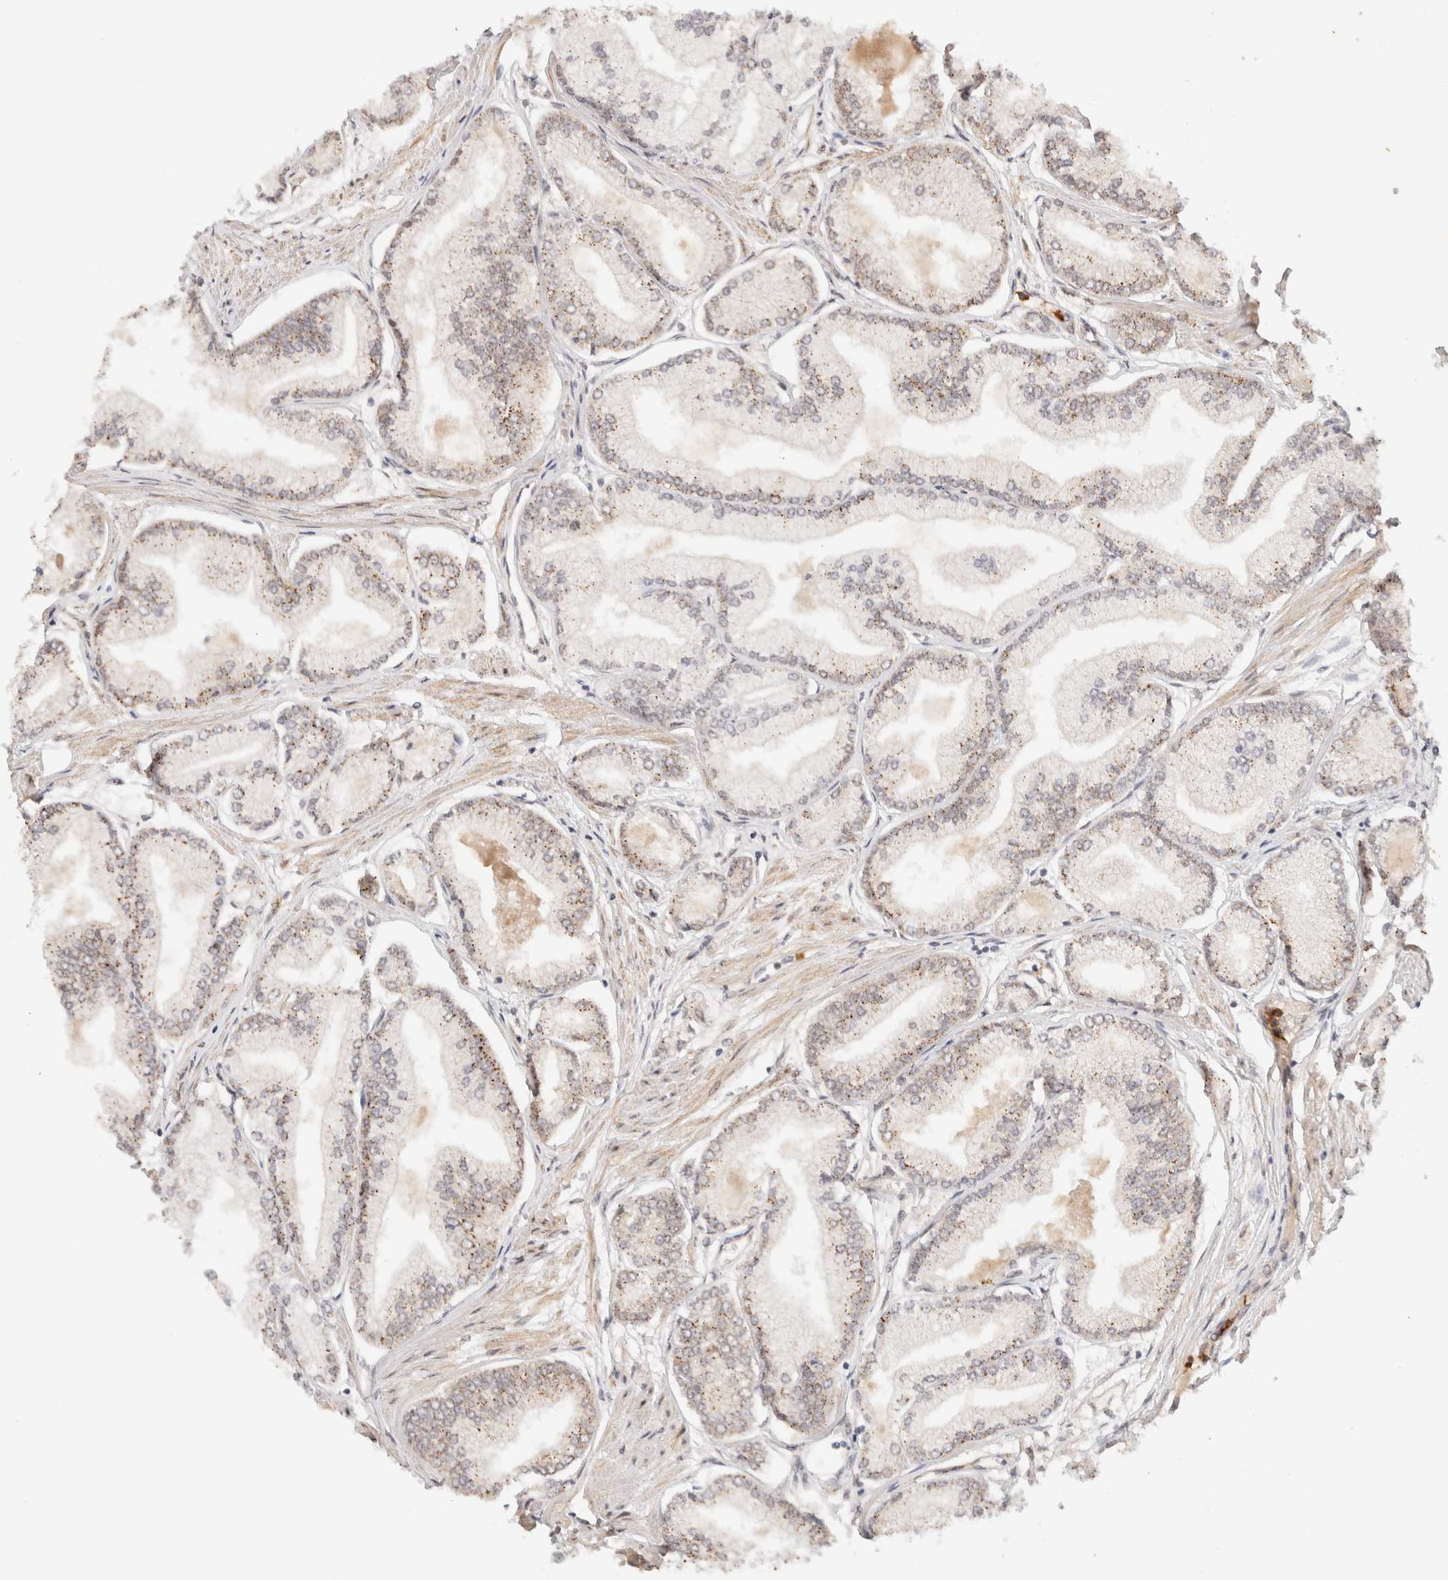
{"staining": {"intensity": "moderate", "quantity": "<25%", "location": "cytoplasmic/membranous,nuclear"}, "tissue": "prostate cancer", "cell_type": "Tumor cells", "image_type": "cancer", "snomed": [{"axis": "morphology", "description": "Adenocarcinoma, Low grade"}, {"axis": "topography", "description": "Prostate"}], "caption": "IHC of adenocarcinoma (low-grade) (prostate) reveals low levels of moderate cytoplasmic/membranous and nuclear positivity in about <25% of tumor cells. (DAB IHC, brown staining for protein, blue staining for nuclei).", "gene": "BRPF3", "patient": {"sex": "male", "age": 52}}